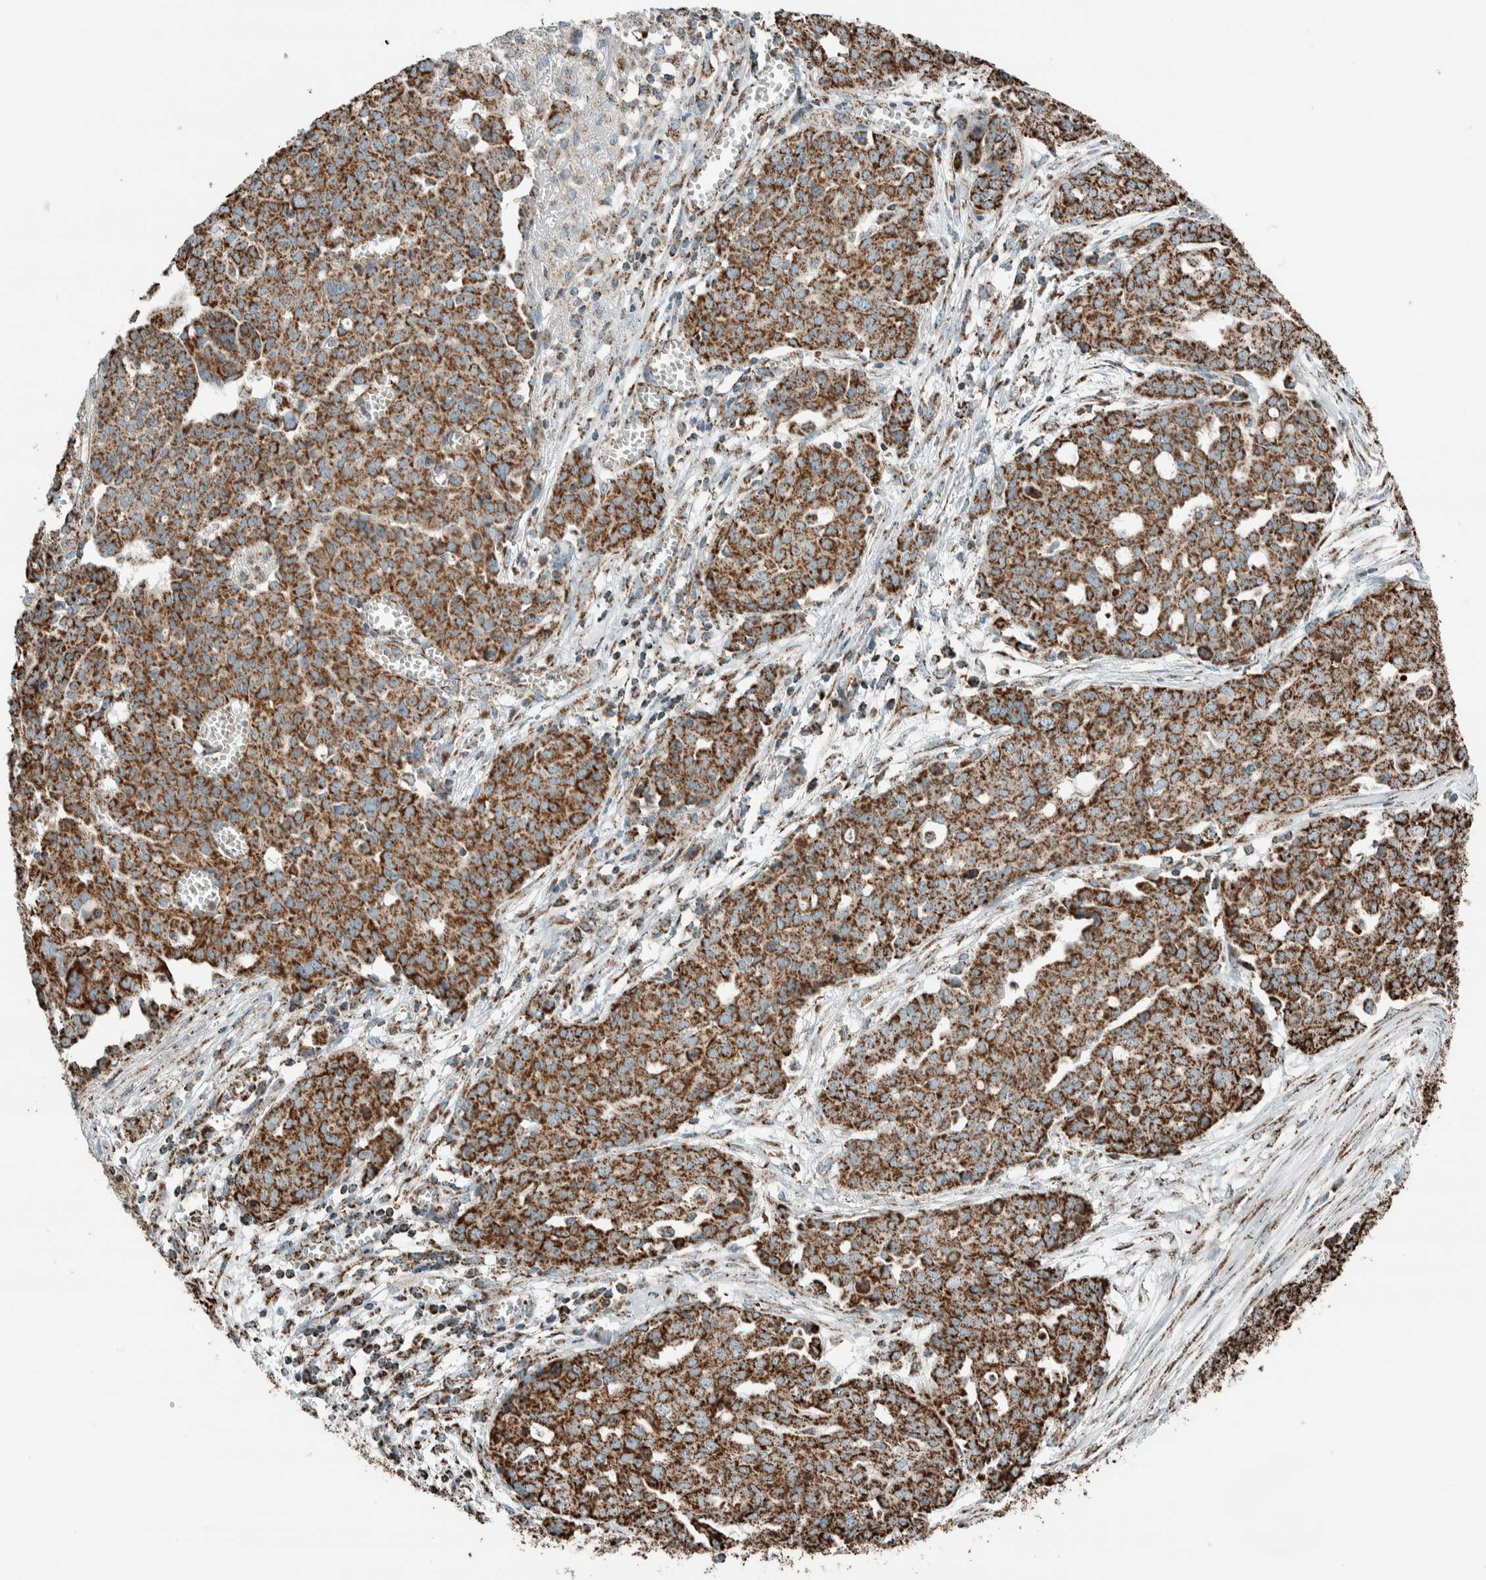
{"staining": {"intensity": "strong", "quantity": ">75%", "location": "cytoplasmic/membranous"}, "tissue": "ovarian cancer", "cell_type": "Tumor cells", "image_type": "cancer", "snomed": [{"axis": "morphology", "description": "Cystadenocarcinoma, serous, NOS"}, {"axis": "topography", "description": "Soft tissue"}, {"axis": "topography", "description": "Ovary"}], "caption": "IHC photomicrograph of neoplastic tissue: human serous cystadenocarcinoma (ovarian) stained using IHC exhibits high levels of strong protein expression localized specifically in the cytoplasmic/membranous of tumor cells, appearing as a cytoplasmic/membranous brown color.", "gene": "ZNF454", "patient": {"sex": "female", "age": 57}}